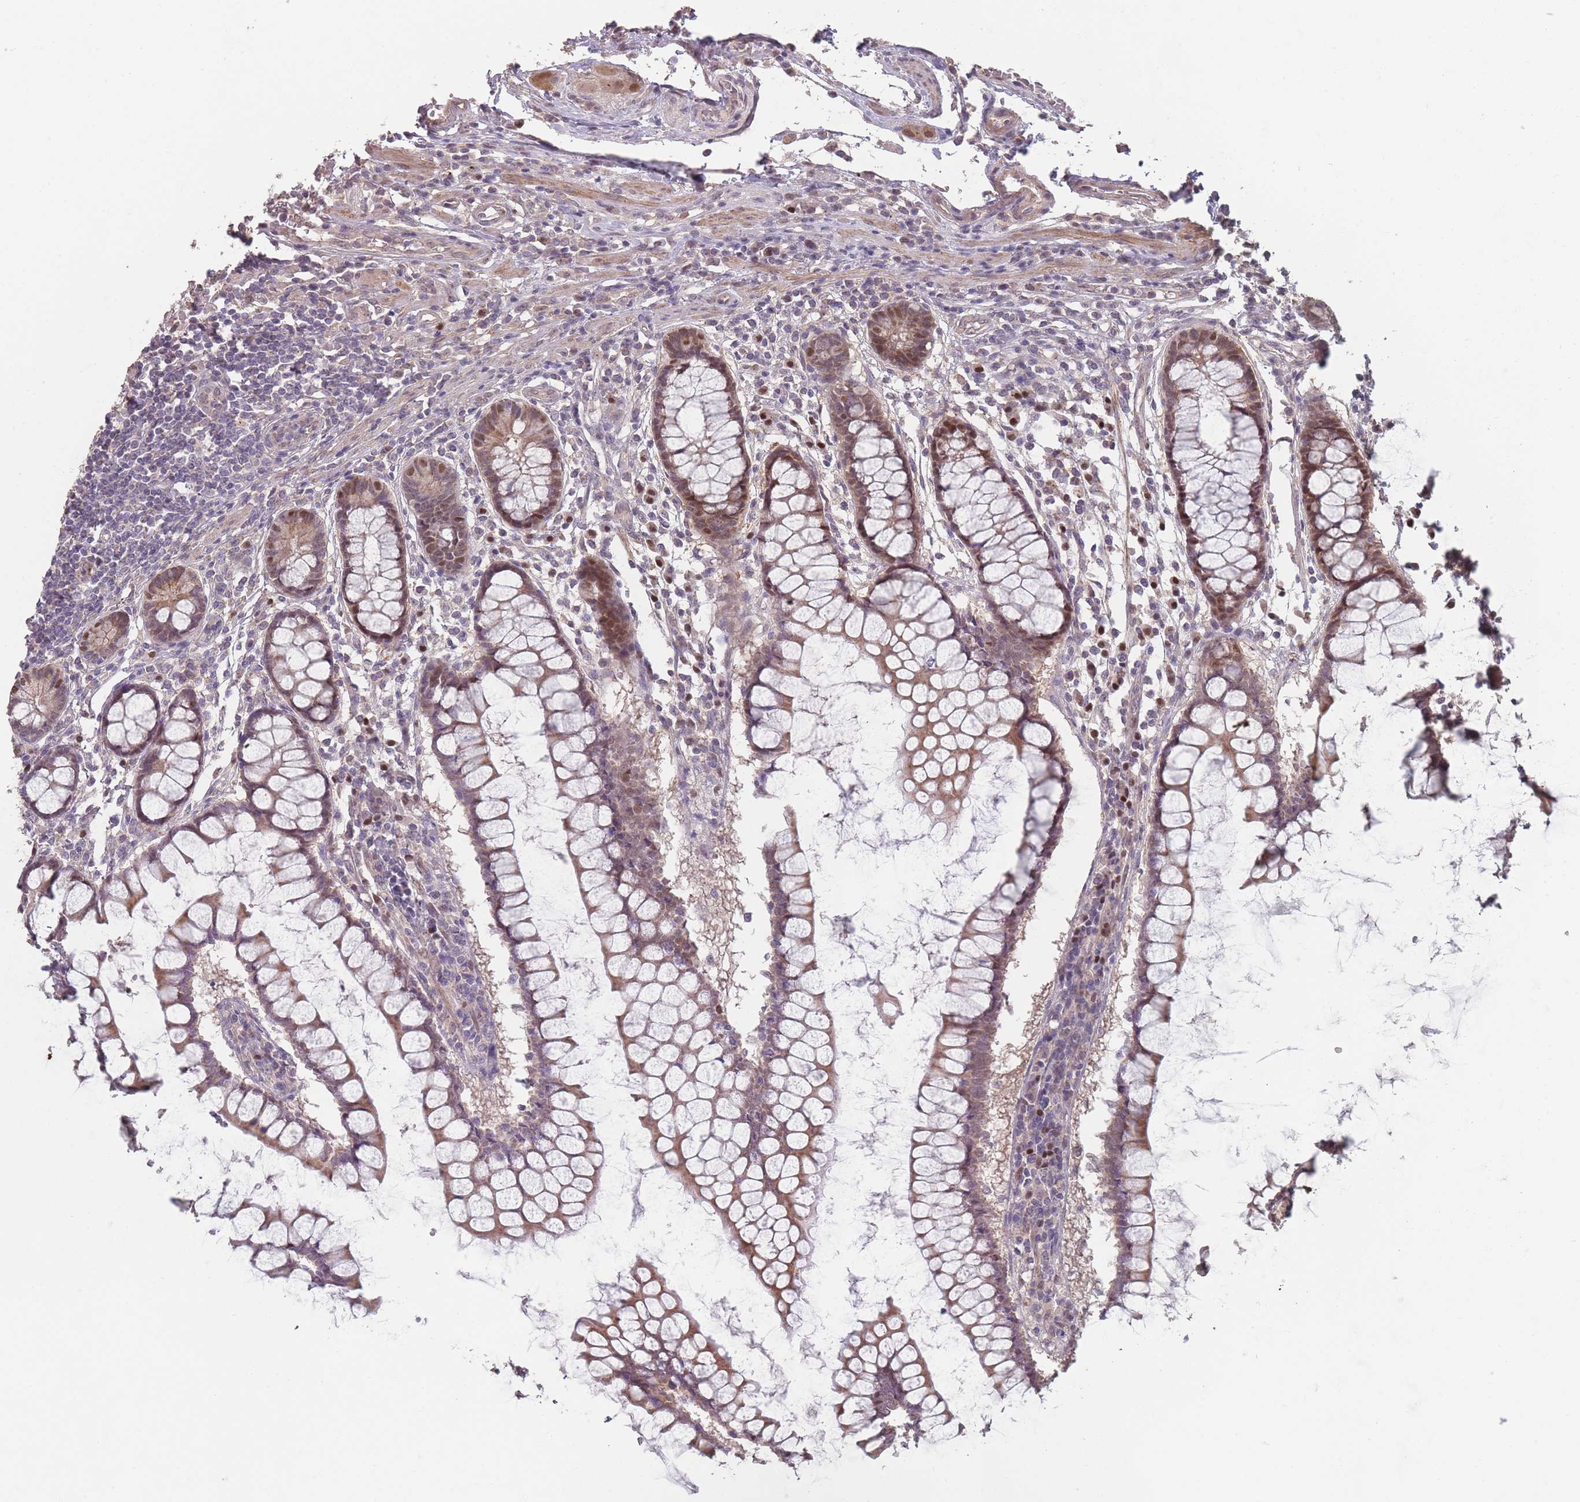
{"staining": {"intensity": "moderate", "quantity": ">75%", "location": "cytoplasmic/membranous"}, "tissue": "colon", "cell_type": "Endothelial cells", "image_type": "normal", "snomed": [{"axis": "morphology", "description": "Normal tissue, NOS"}, {"axis": "morphology", "description": "Adenocarcinoma, NOS"}, {"axis": "topography", "description": "Colon"}], "caption": "Endothelial cells display medium levels of moderate cytoplasmic/membranous staining in approximately >75% of cells in benign colon. (Stains: DAB (3,3'-diaminobenzidine) in brown, nuclei in blue, Microscopy: brightfield microscopy at high magnification).", "gene": "ERCC6L", "patient": {"sex": "female", "age": 55}}